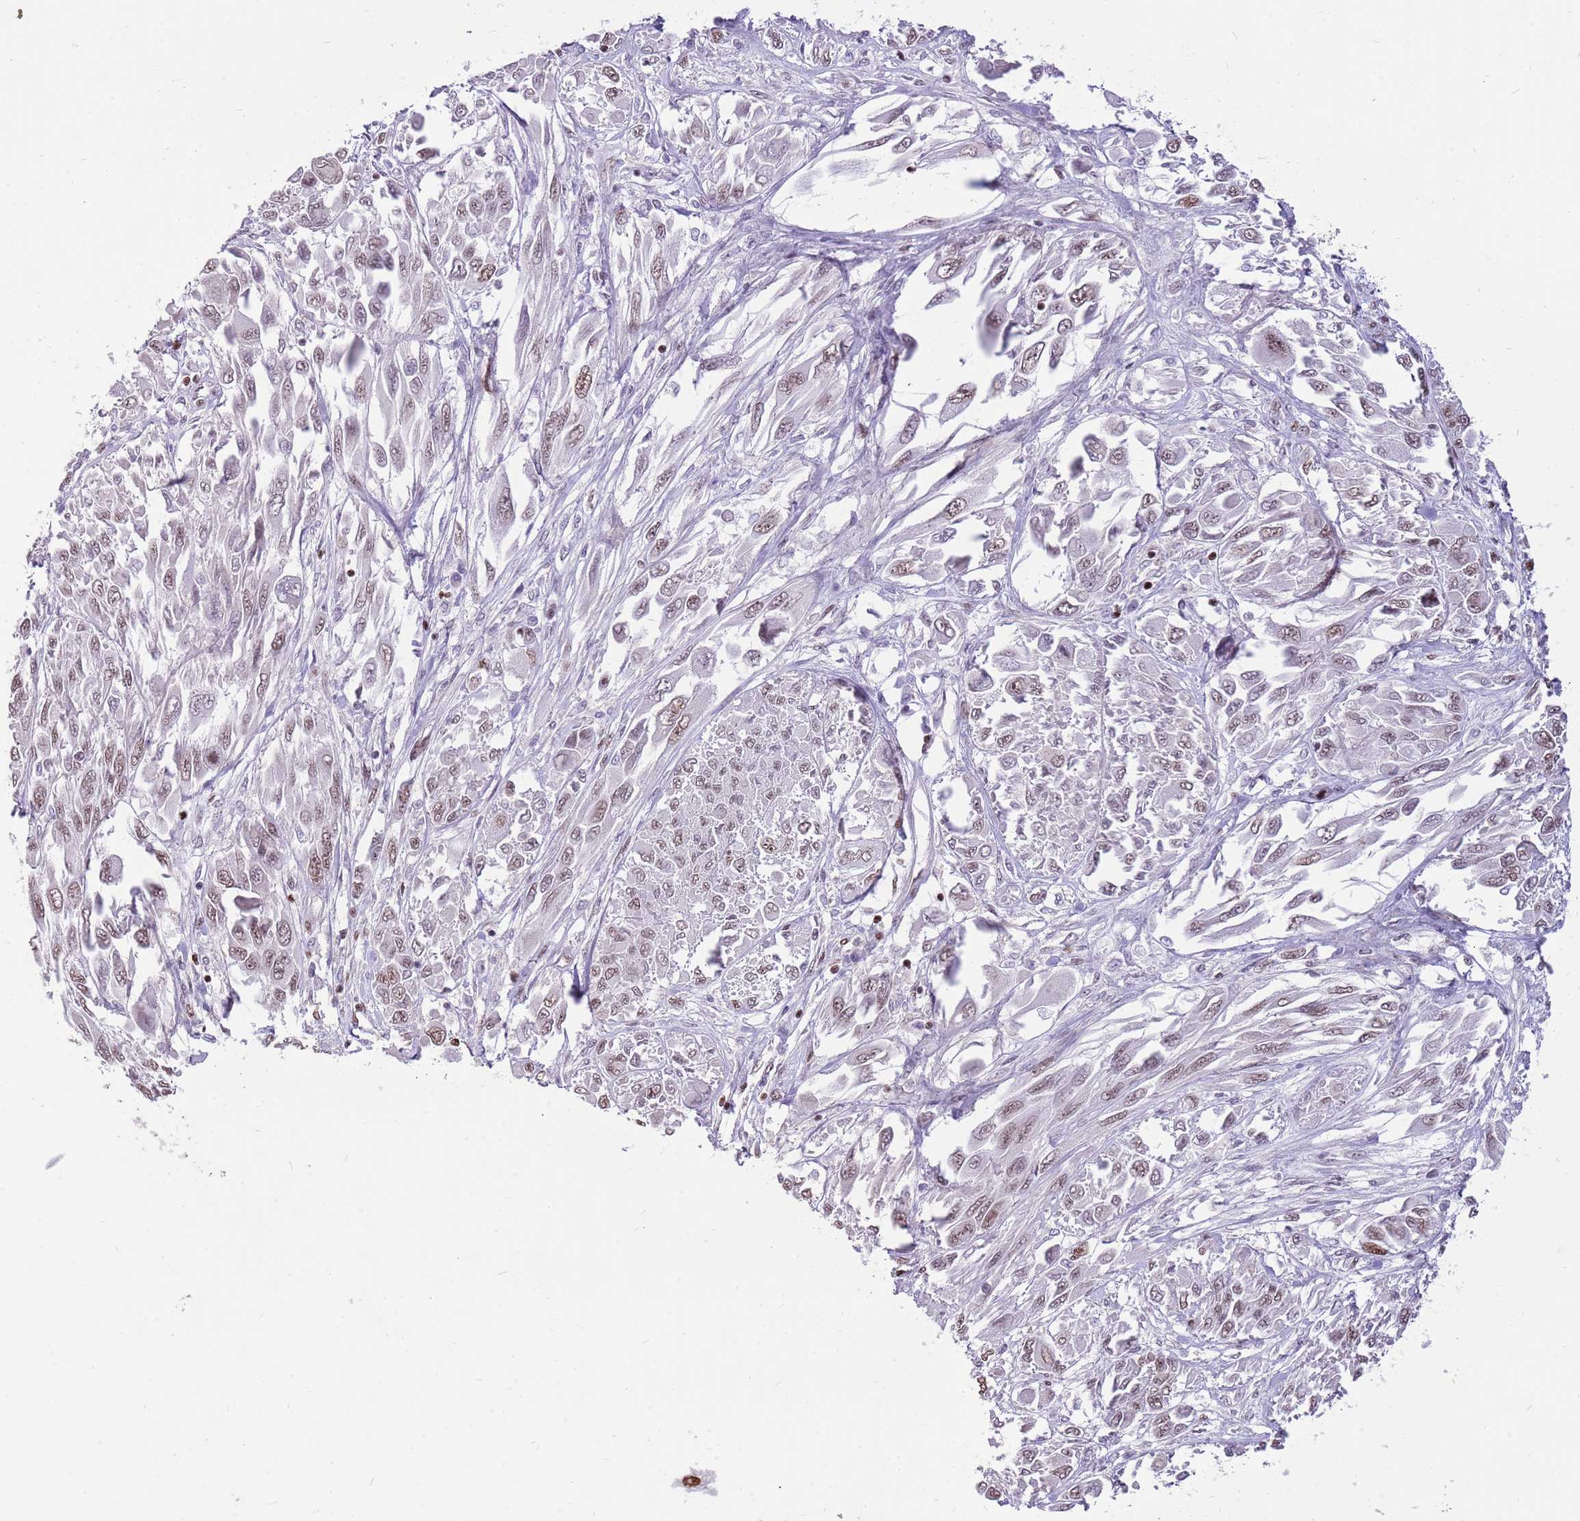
{"staining": {"intensity": "weak", "quantity": ">75%", "location": "nuclear"}, "tissue": "melanoma", "cell_type": "Tumor cells", "image_type": "cancer", "snomed": [{"axis": "morphology", "description": "Malignant melanoma, NOS"}, {"axis": "topography", "description": "Skin"}], "caption": "Immunohistochemistry (DAB) staining of melanoma shows weak nuclear protein staining in approximately >75% of tumor cells.", "gene": "WASHC4", "patient": {"sex": "female", "age": 91}}